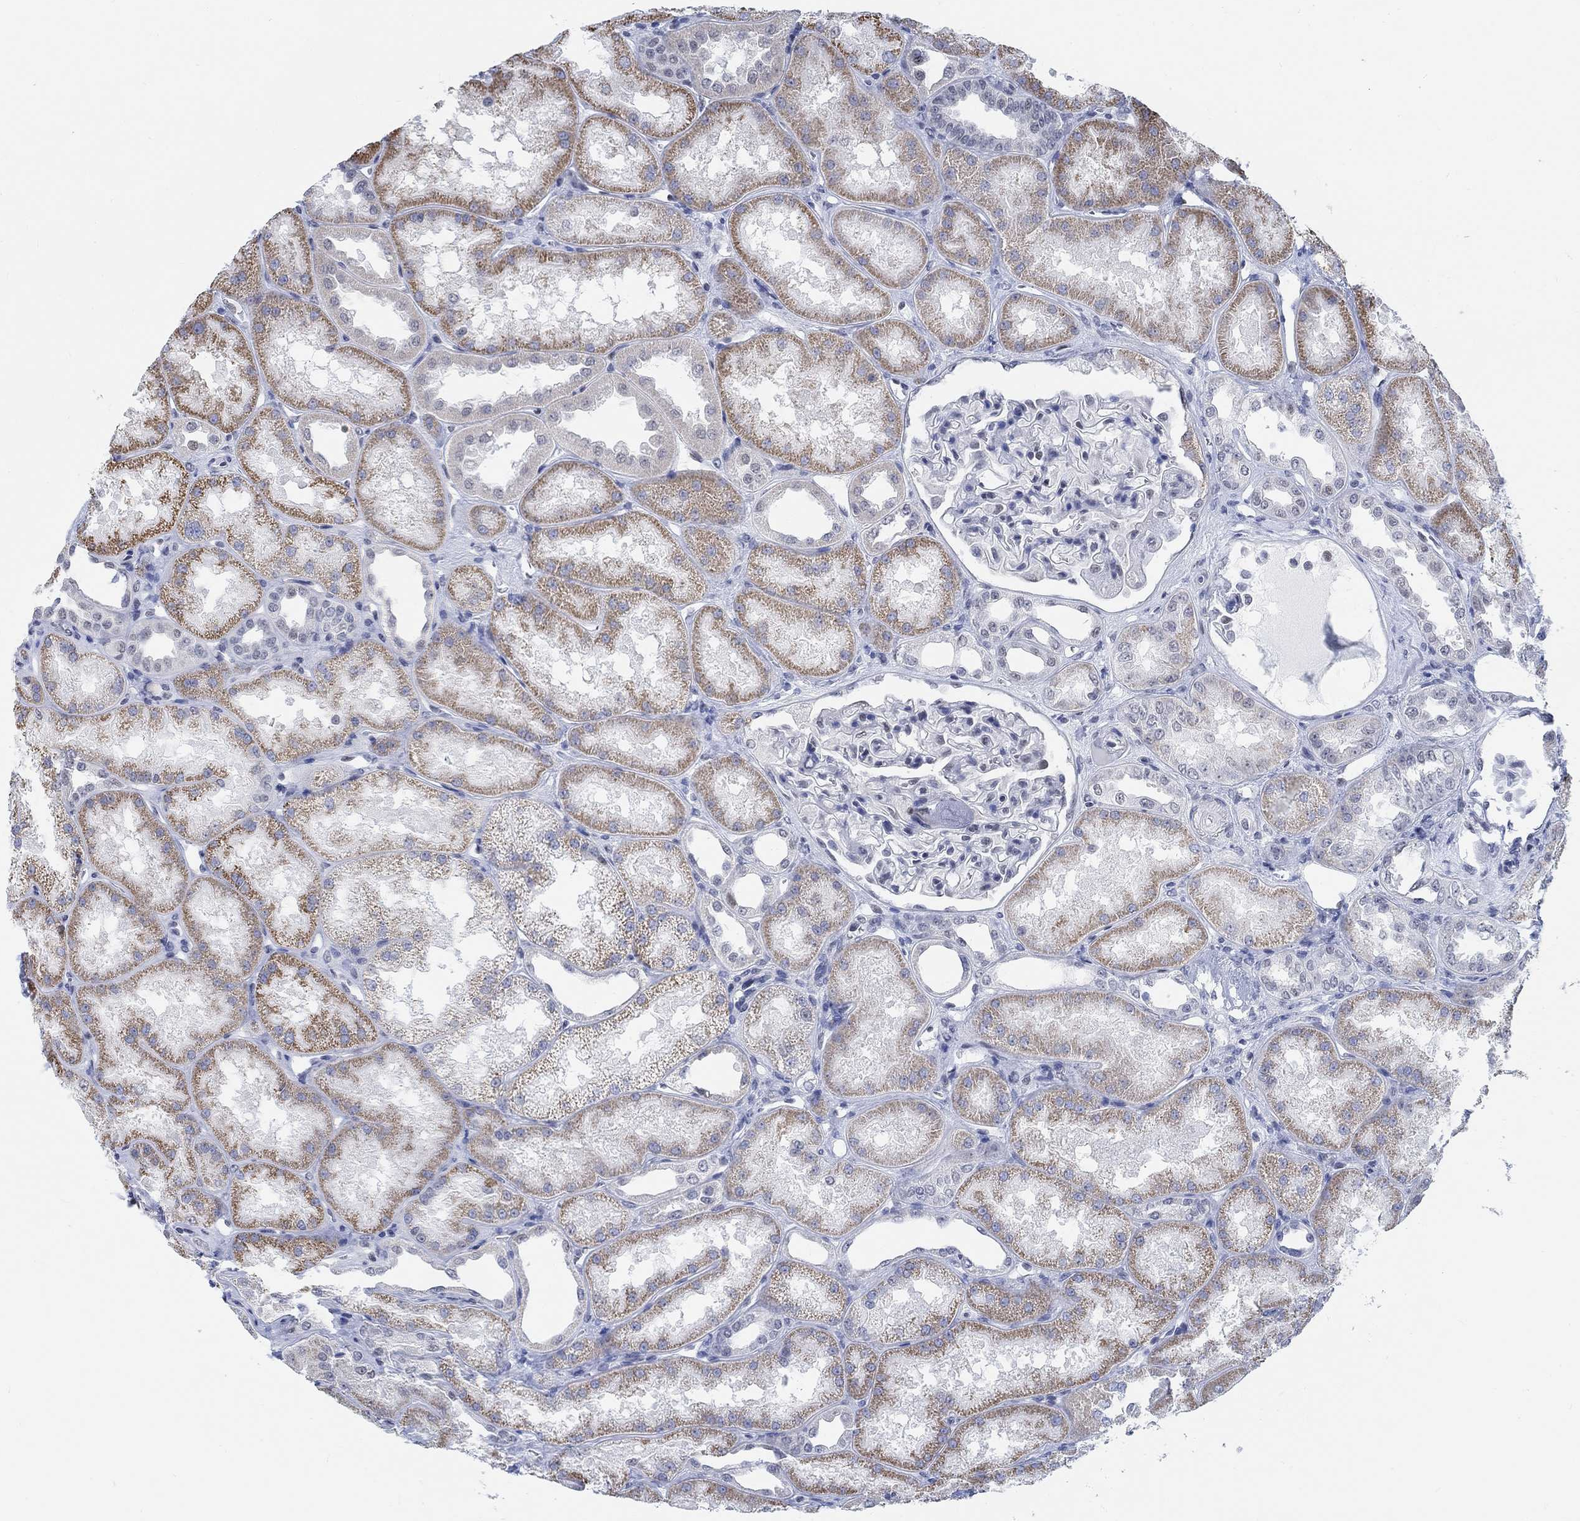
{"staining": {"intensity": "negative", "quantity": "none", "location": "none"}, "tissue": "kidney", "cell_type": "Cells in glomeruli", "image_type": "normal", "snomed": [{"axis": "morphology", "description": "Normal tissue, NOS"}, {"axis": "topography", "description": "Kidney"}], "caption": "An IHC histopathology image of unremarkable kidney is shown. There is no staining in cells in glomeruli of kidney. (DAB immunohistochemistry (IHC), high magnification).", "gene": "KCNH8", "patient": {"sex": "male", "age": 61}}